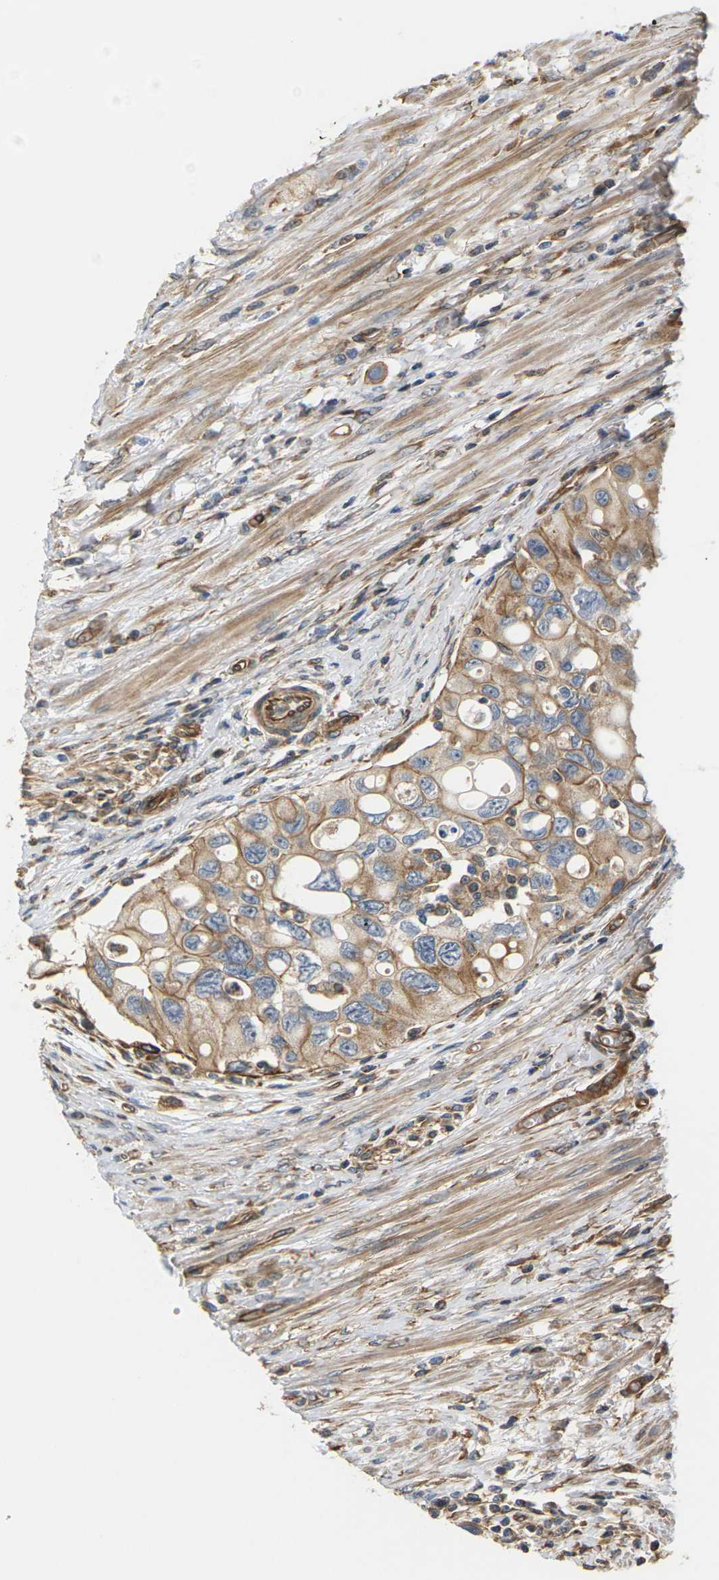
{"staining": {"intensity": "moderate", "quantity": ">75%", "location": "cytoplasmic/membranous"}, "tissue": "urothelial cancer", "cell_type": "Tumor cells", "image_type": "cancer", "snomed": [{"axis": "morphology", "description": "Urothelial carcinoma, High grade"}, {"axis": "topography", "description": "Urinary bladder"}], "caption": "Immunohistochemistry (IHC) image of neoplastic tissue: high-grade urothelial carcinoma stained using immunohistochemistry (IHC) reveals medium levels of moderate protein expression localized specifically in the cytoplasmic/membranous of tumor cells, appearing as a cytoplasmic/membranous brown color.", "gene": "PCDHB4", "patient": {"sex": "female", "age": 56}}